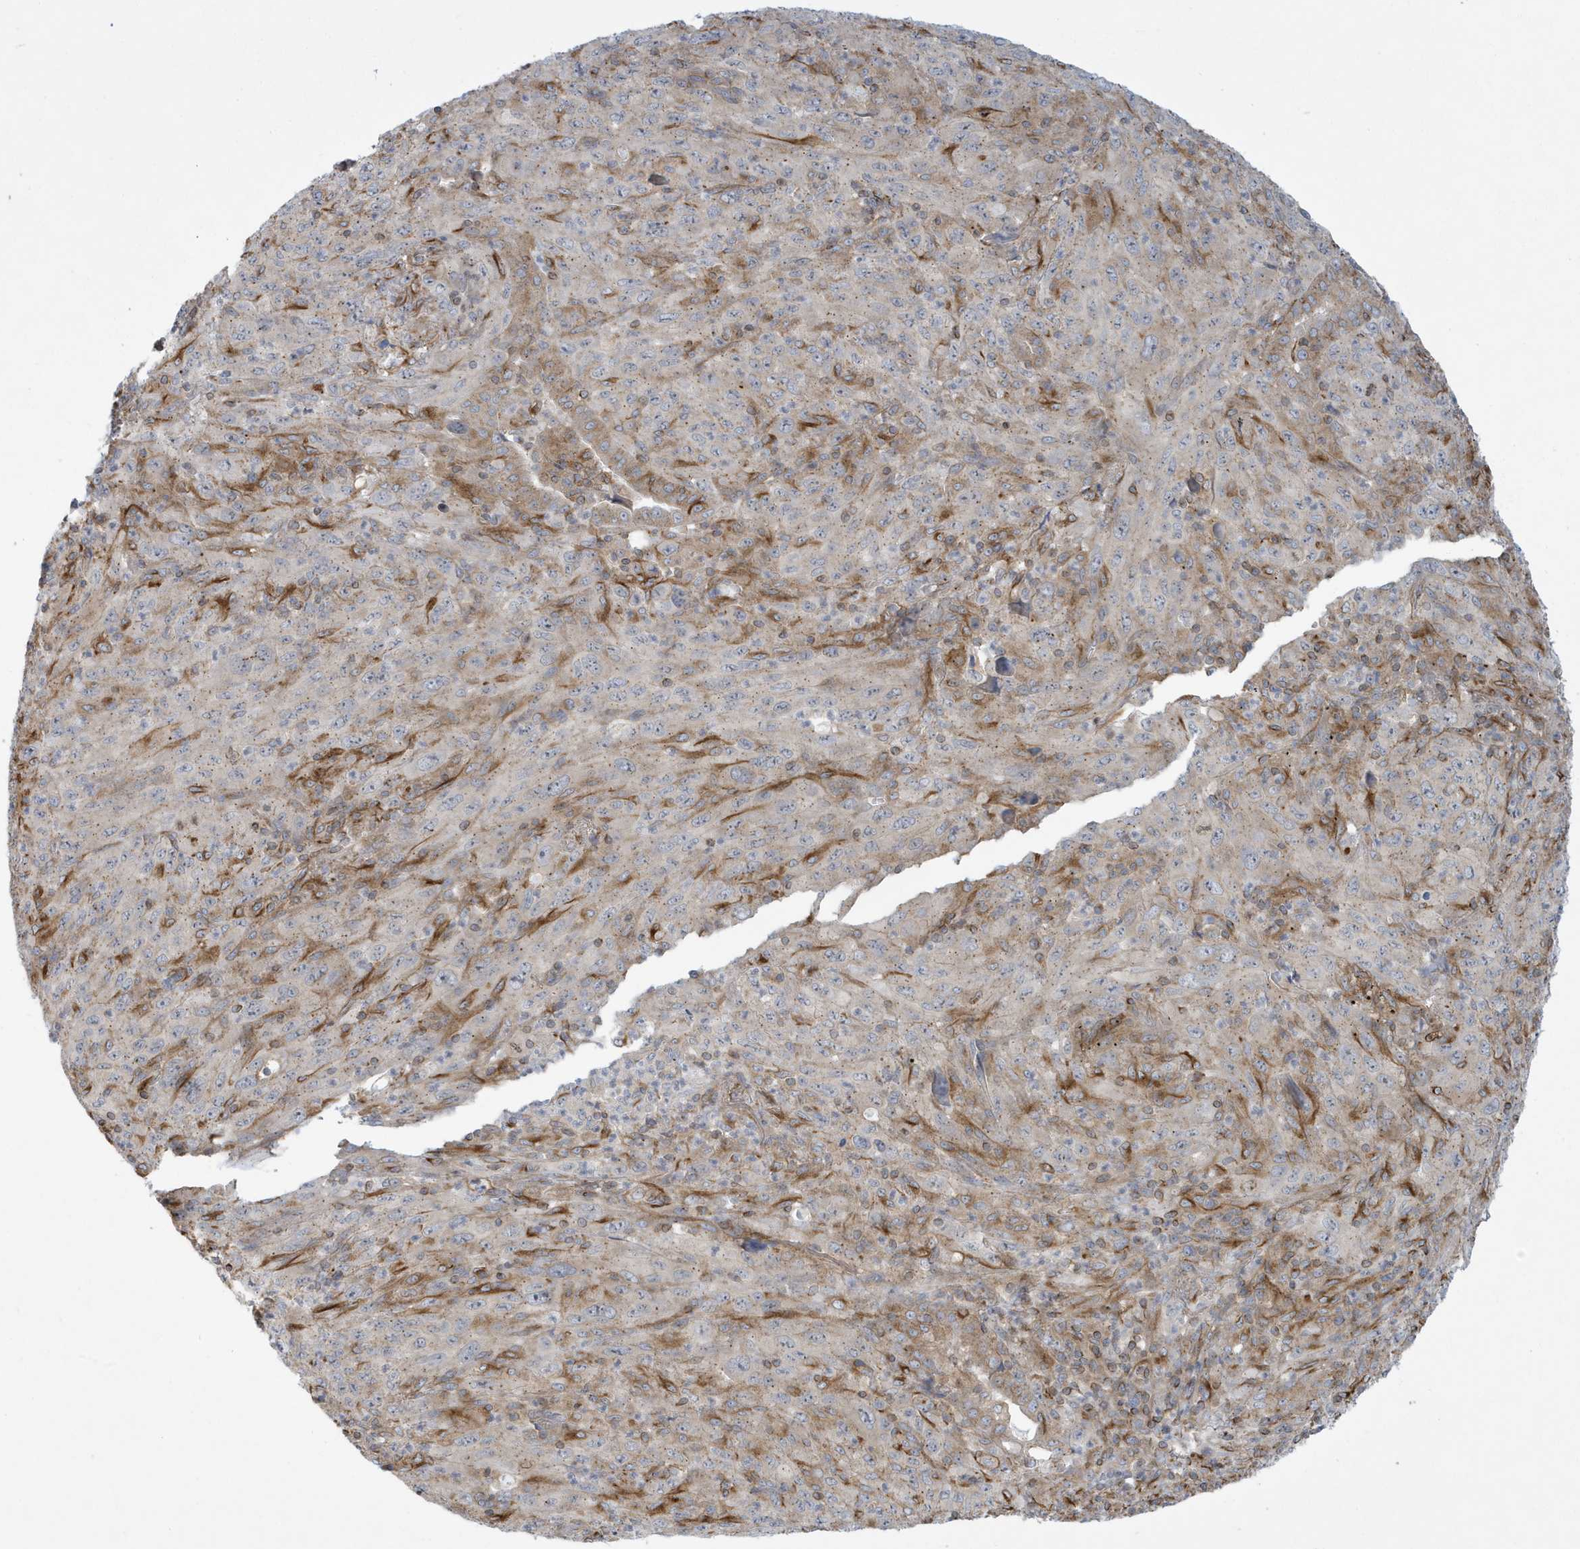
{"staining": {"intensity": "moderate", "quantity": "<25%", "location": "cytoplasmic/membranous"}, "tissue": "melanoma", "cell_type": "Tumor cells", "image_type": "cancer", "snomed": [{"axis": "morphology", "description": "Malignant melanoma, Metastatic site"}, {"axis": "topography", "description": "Skin"}], "caption": "Immunohistochemistry (IHC) micrograph of neoplastic tissue: malignant melanoma (metastatic site) stained using IHC reveals low levels of moderate protein expression localized specifically in the cytoplasmic/membranous of tumor cells, appearing as a cytoplasmic/membranous brown color.", "gene": "SLAMF9", "patient": {"sex": "female", "age": 56}}